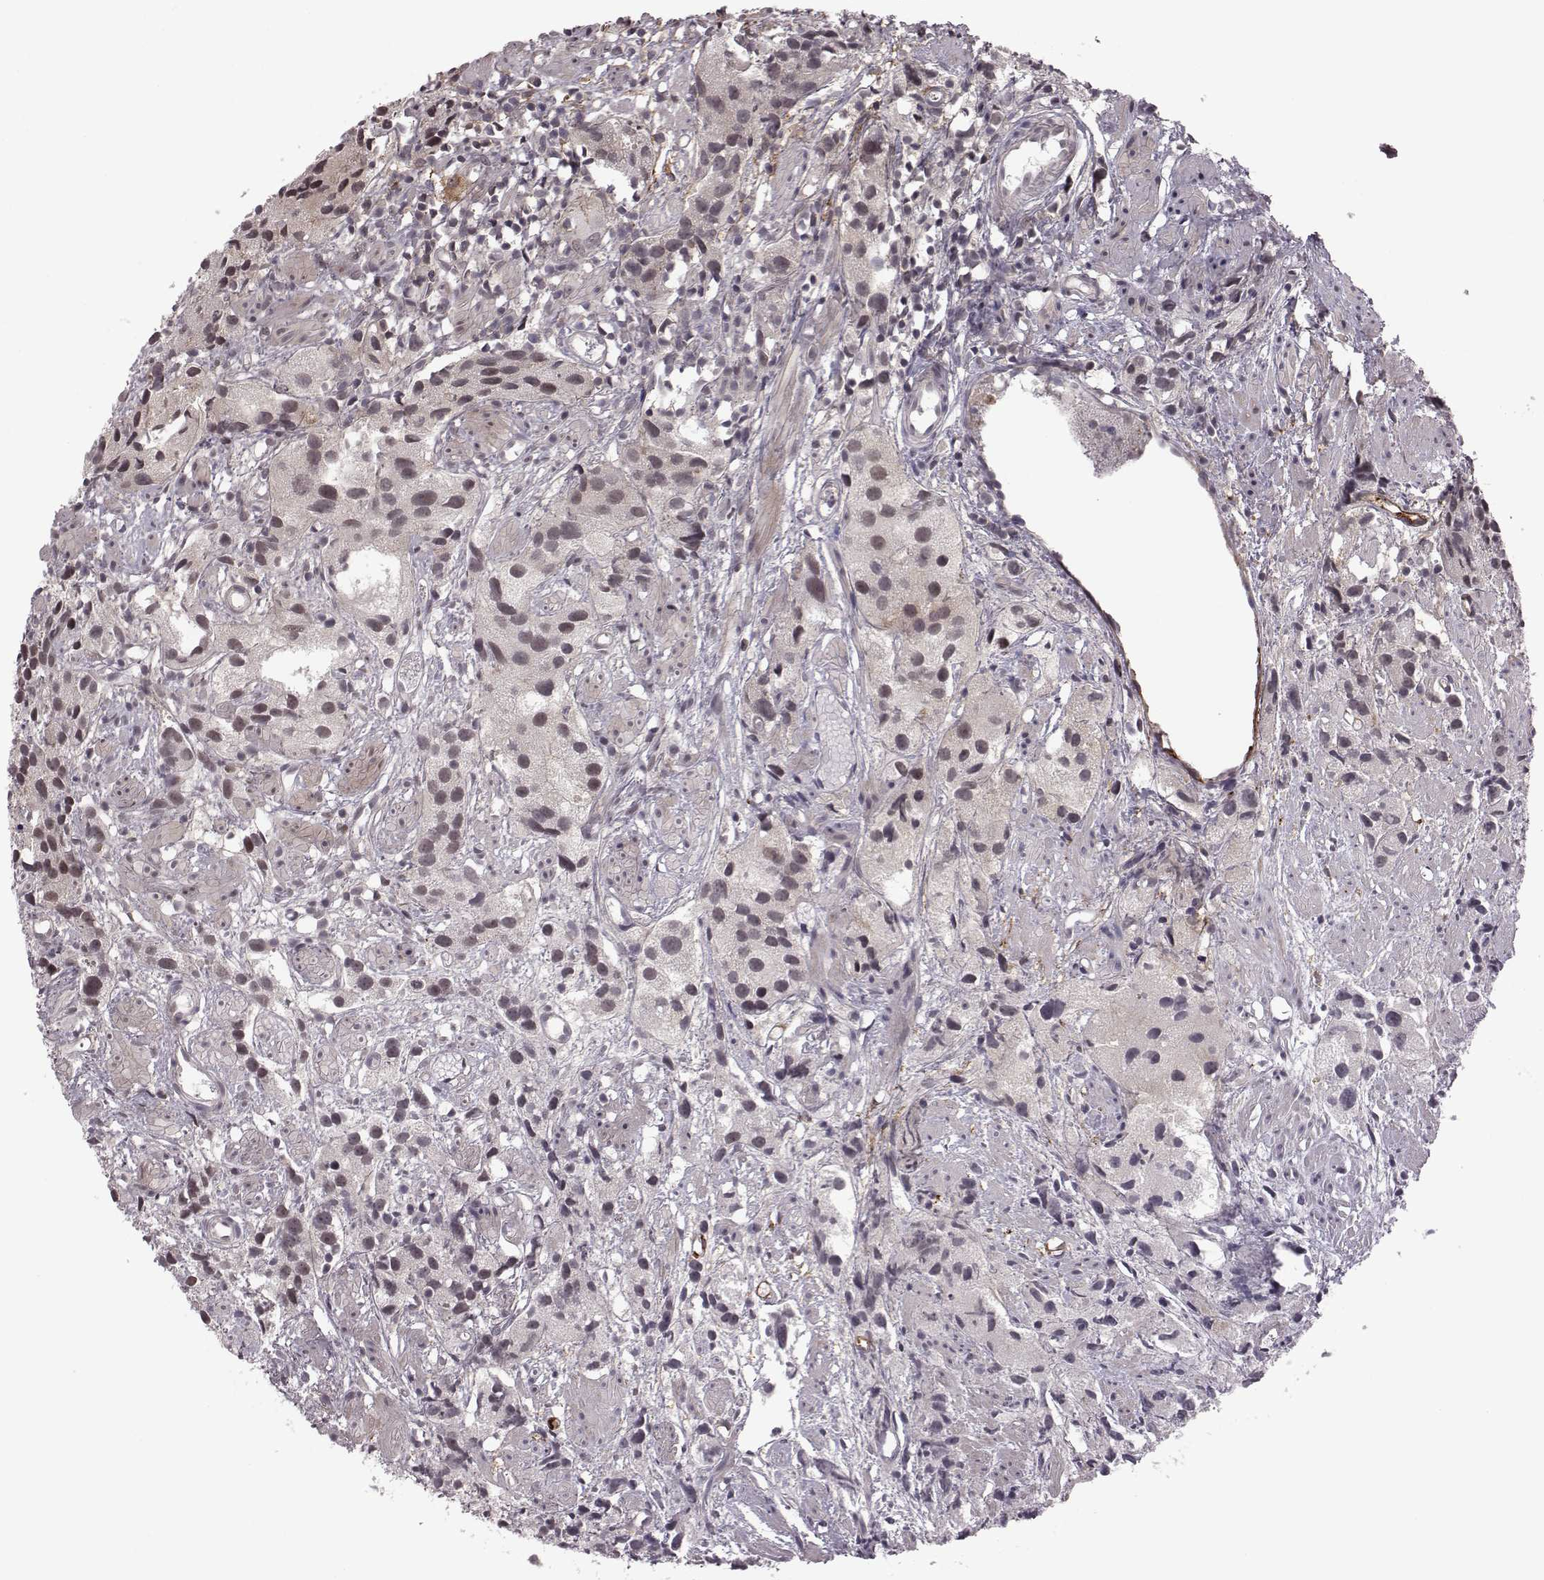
{"staining": {"intensity": "weak", "quantity": "25%-75%", "location": "nuclear"}, "tissue": "prostate cancer", "cell_type": "Tumor cells", "image_type": "cancer", "snomed": [{"axis": "morphology", "description": "Adenocarcinoma, High grade"}, {"axis": "topography", "description": "Prostate"}], "caption": "A low amount of weak nuclear staining is appreciated in approximately 25%-75% of tumor cells in prostate cancer (adenocarcinoma (high-grade)) tissue. Using DAB (brown) and hematoxylin (blue) stains, captured at high magnification using brightfield microscopy.", "gene": "RPL3", "patient": {"sex": "male", "age": 68}}